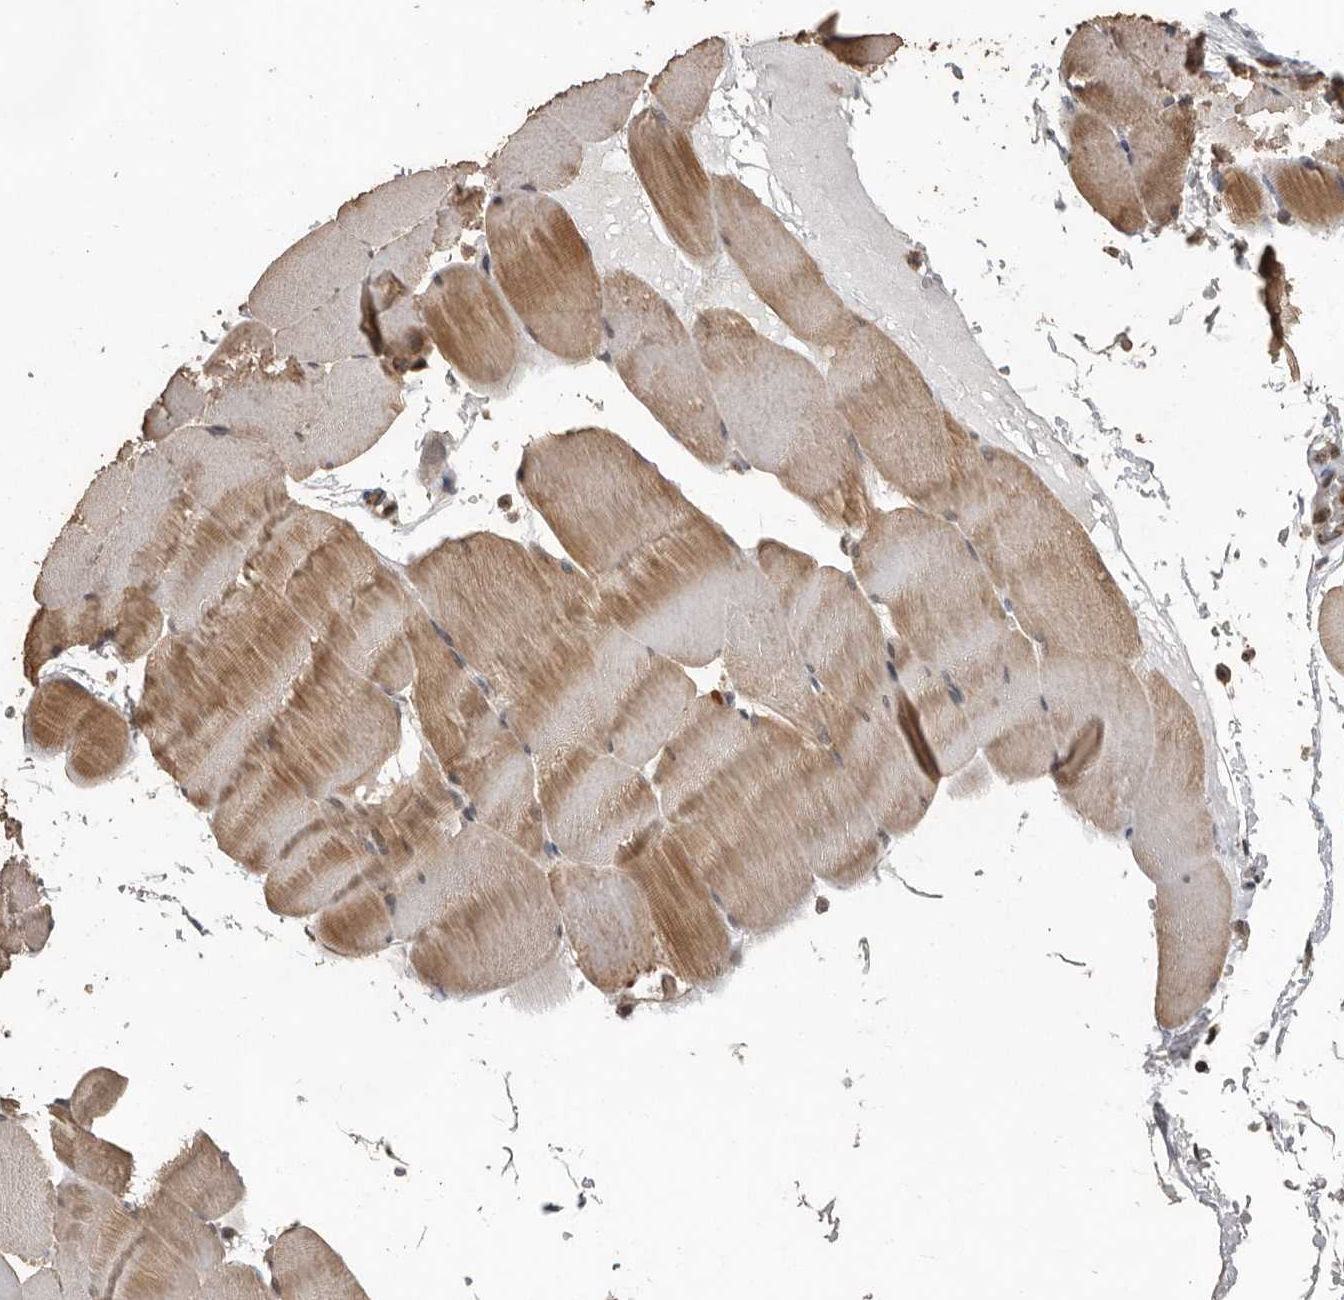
{"staining": {"intensity": "moderate", "quantity": ">75%", "location": "cytoplasmic/membranous"}, "tissue": "skeletal muscle", "cell_type": "Myocytes", "image_type": "normal", "snomed": [{"axis": "morphology", "description": "Normal tissue, NOS"}, {"axis": "topography", "description": "Skeletal muscle"}], "caption": "Immunohistochemistry of unremarkable skeletal muscle exhibits medium levels of moderate cytoplasmic/membranous expression in about >75% of myocytes.", "gene": "CEP350", "patient": {"sex": "male", "age": 62}}